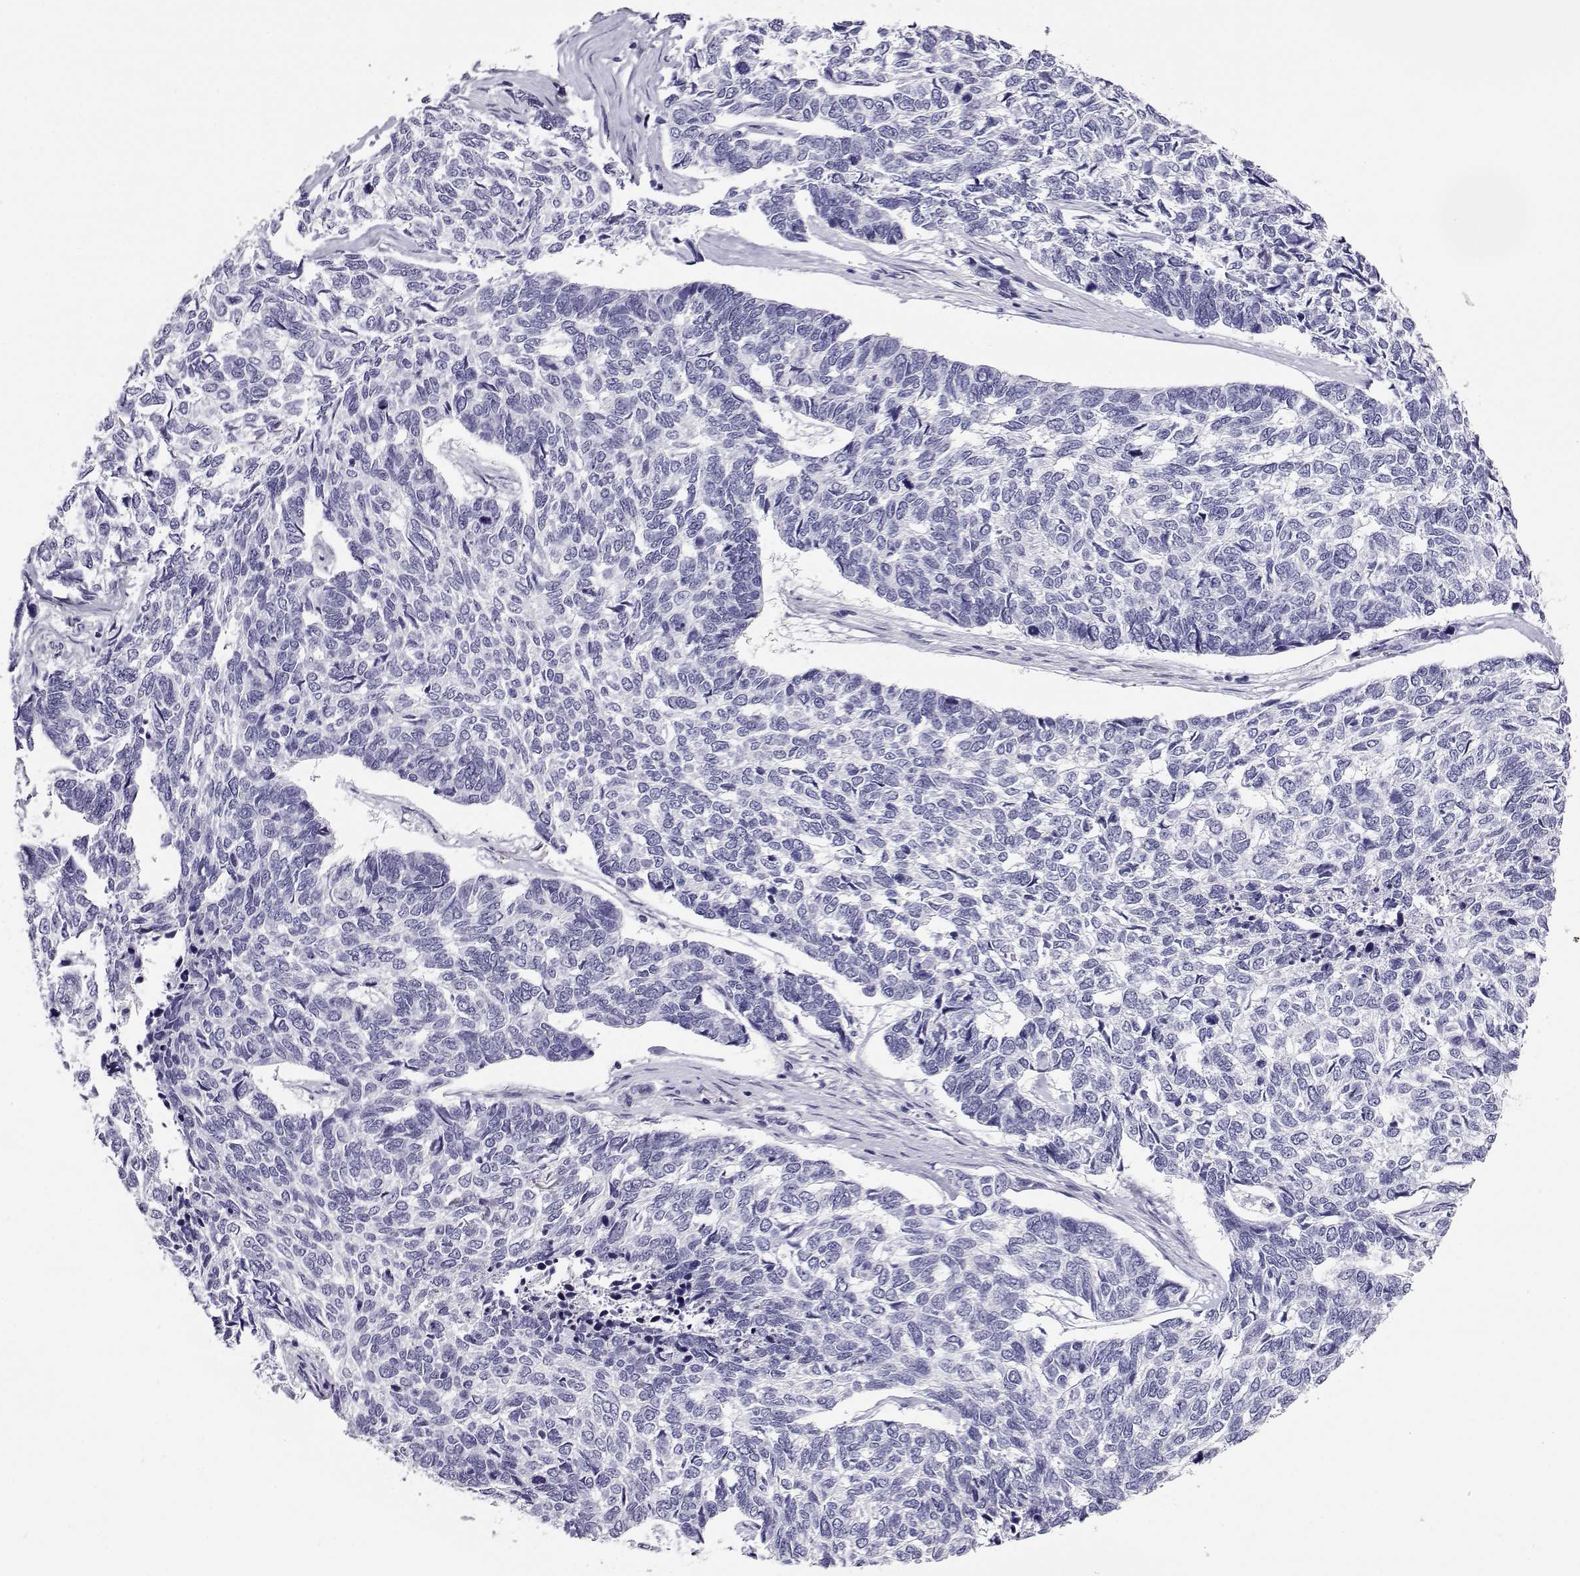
{"staining": {"intensity": "negative", "quantity": "none", "location": "none"}, "tissue": "skin cancer", "cell_type": "Tumor cells", "image_type": "cancer", "snomed": [{"axis": "morphology", "description": "Basal cell carcinoma"}, {"axis": "topography", "description": "Skin"}], "caption": "High power microscopy micrograph of an IHC image of skin cancer, revealing no significant expression in tumor cells.", "gene": "CABS1", "patient": {"sex": "female", "age": 65}}